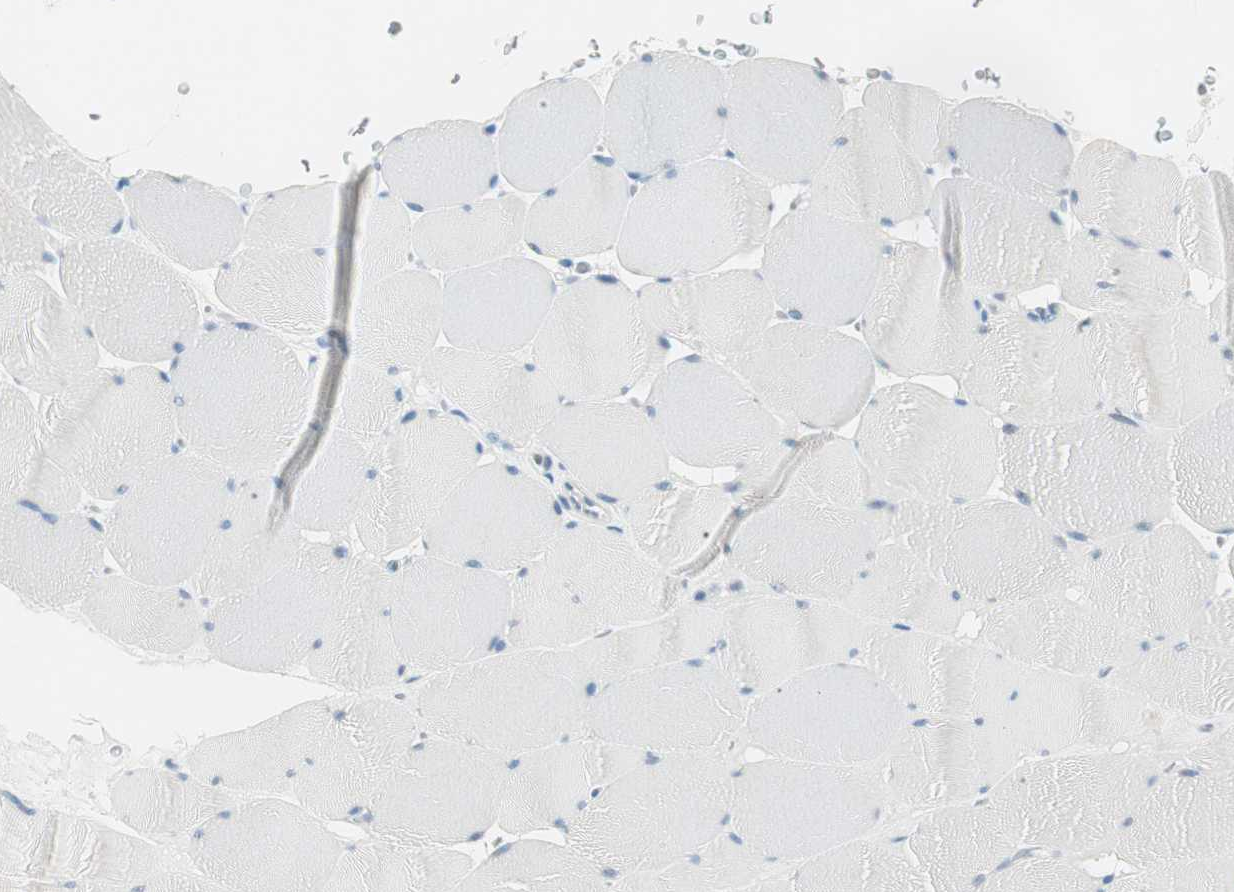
{"staining": {"intensity": "negative", "quantity": "none", "location": "none"}, "tissue": "skeletal muscle", "cell_type": "Myocytes", "image_type": "normal", "snomed": [{"axis": "morphology", "description": "Normal tissue, NOS"}, {"axis": "topography", "description": "Skeletal muscle"}], "caption": "This is an immunohistochemistry (IHC) image of benign skeletal muscle. There is no expression in myocytes.", "gene": "HOXB13", "patient": {"sex": "male", "age": 62}}